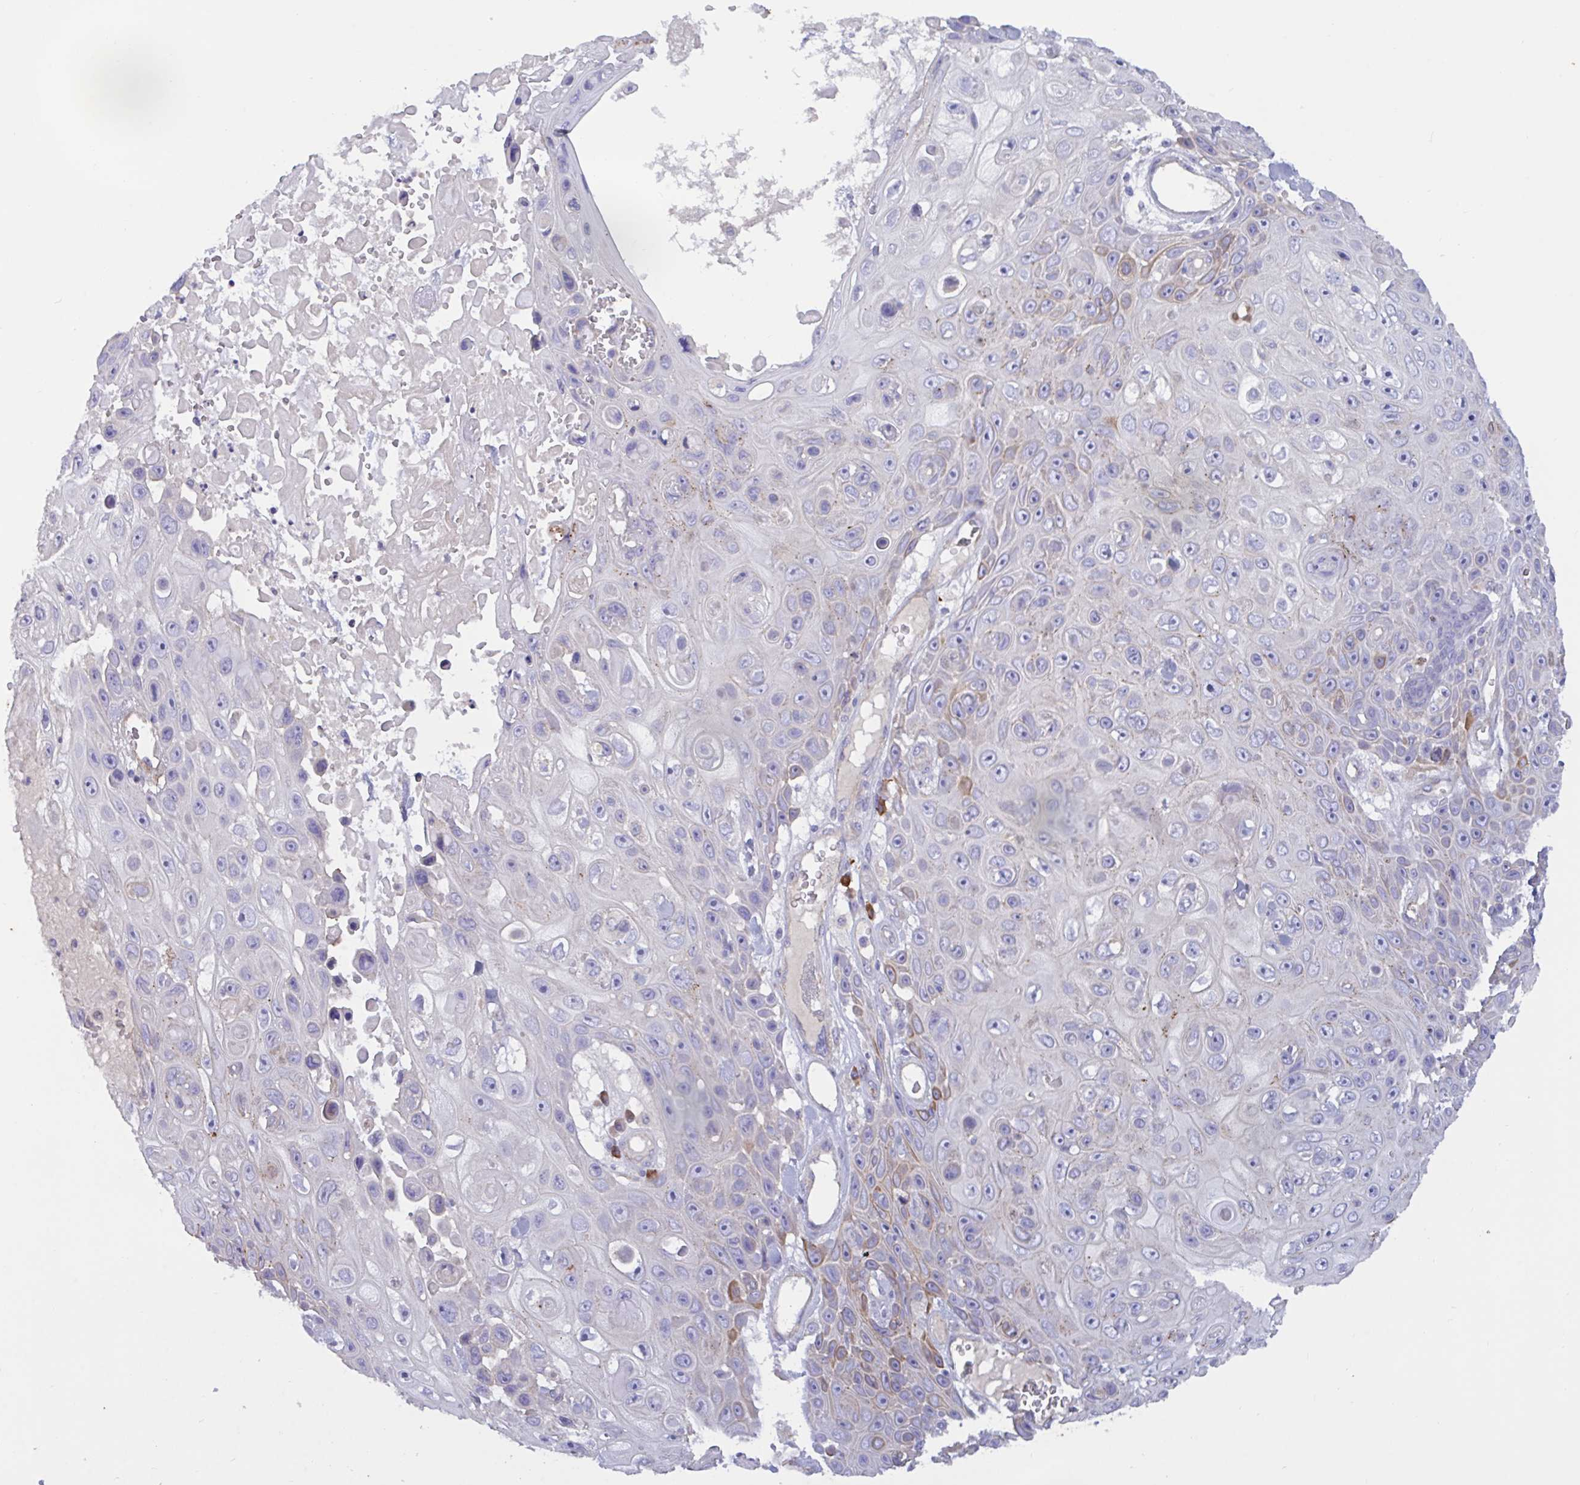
{"staining": {"intensity": "weak", "quantity": "<25%", "location": "cytoplasmic/membranous"}, "tissue": "skin cancer", "cell_type": "Tumor cells", "image_type": "cancer", "snomed": [{"axis": "morphology", "description": "Squamous cell carcinoma, NOS"}, {"axis": "topography", "description": "Skin"}], "caption": "Skin squamous cell carcinoma was stained to show a protein in brown. There is no significant positivity in tumor cells.", "gene": "SLC66A1", "patient": {"sex": "male", "age": 82}}